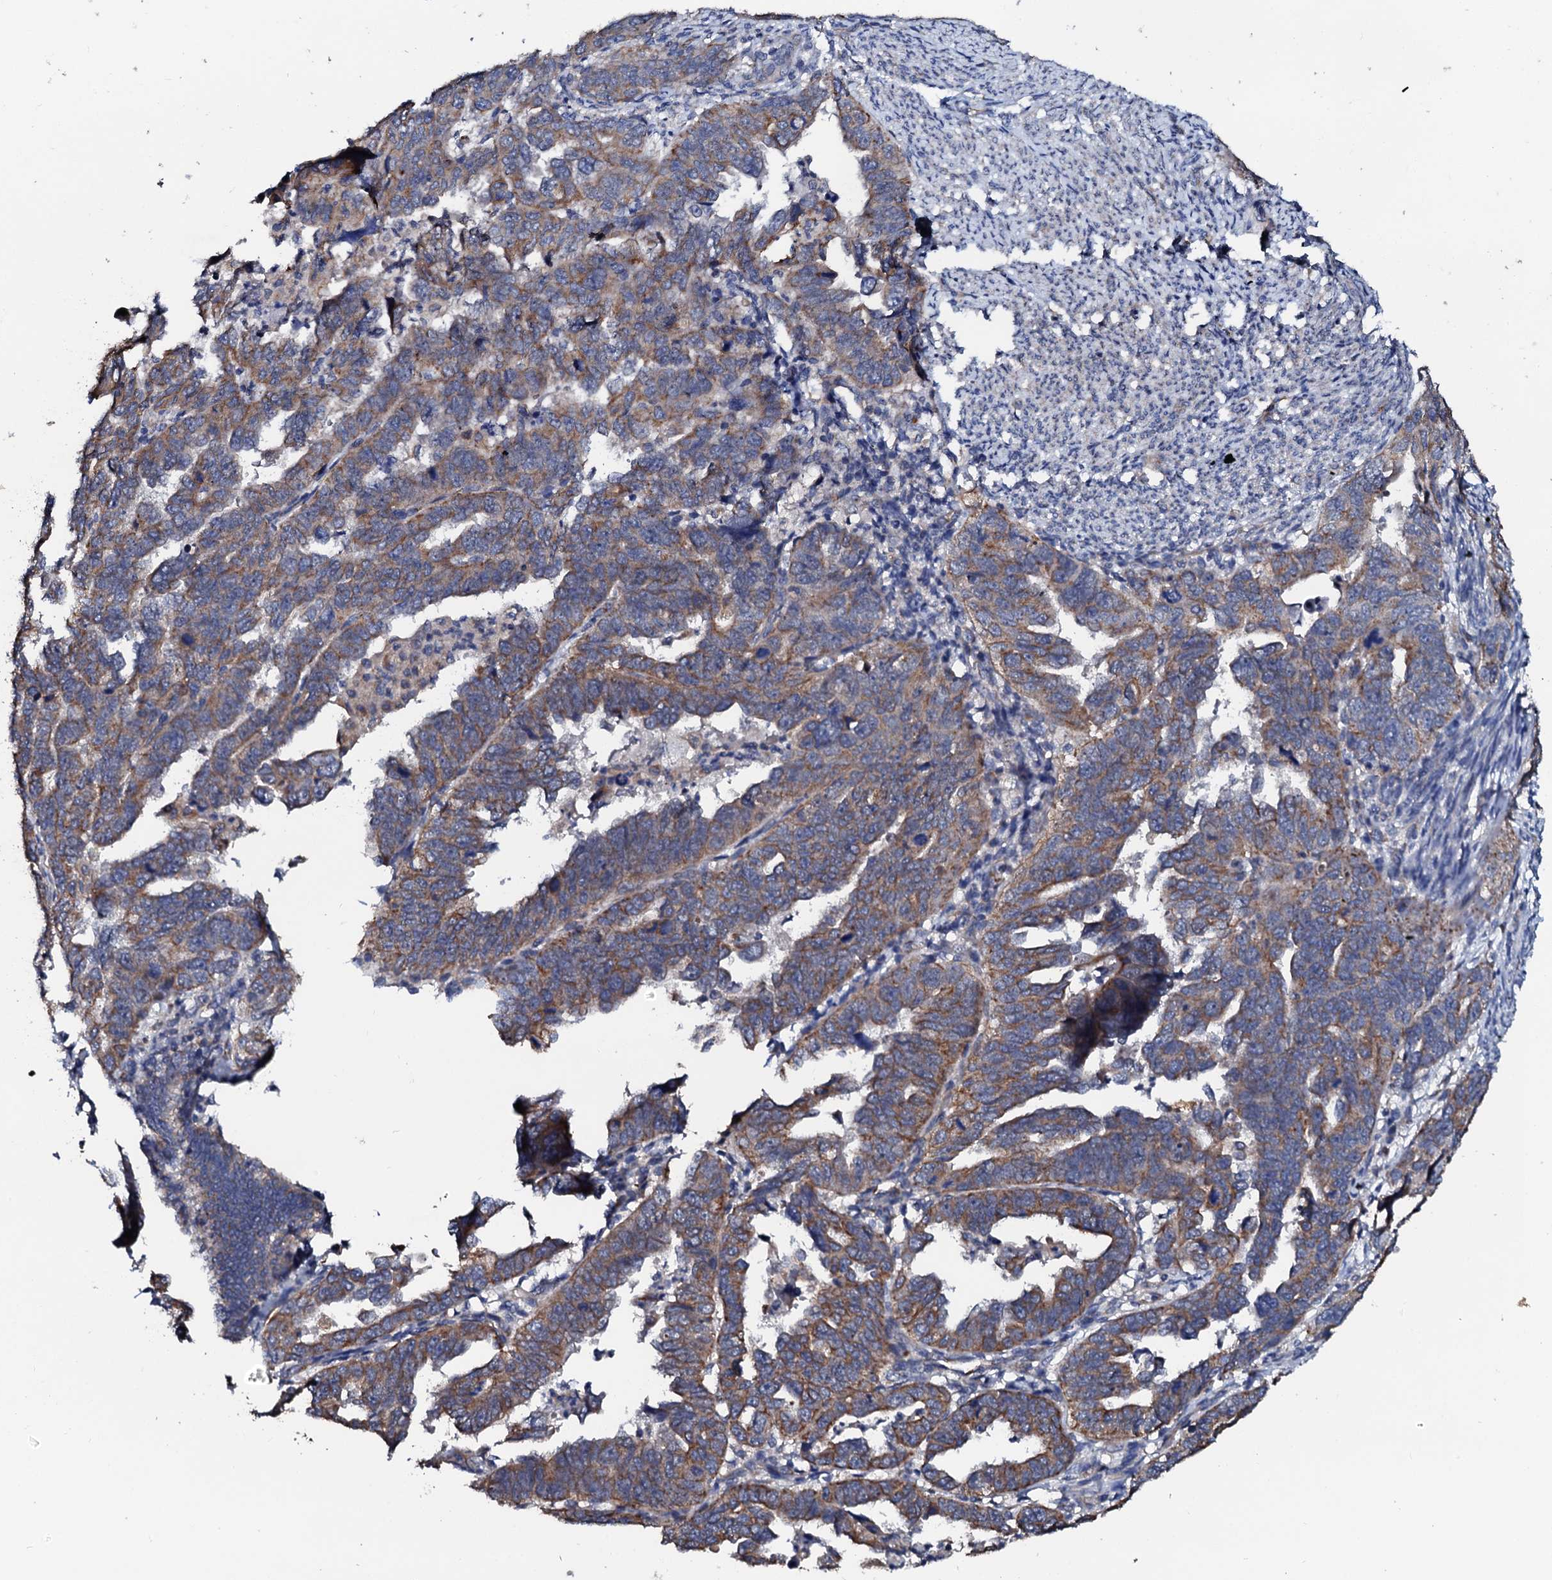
{"staining": {"intensity": "moderate", "quantity": "25%-75%", "location": "cytoplasmic/membranous"}, "tissue": "endometrial cancer", "cell_type": "Tumor cells", "image_type": "cancer", "snomed": [{"axis": "morphology", "description": "Adenocarcinoma, NOS"}, {"axis": "topography", "description": "Endometrium"}], "caption": "High-magnification brightfield microscopy of endometrial cancer stained with DAB (brown) and counterstained with hematoxylin (blue). tumor cells exhibit moderate cytoplasmic/membranous positivity is appreciated in about25%-75% of cells.", "gene": "GLCE", "patient": {"sex": "female", "age": 65}}